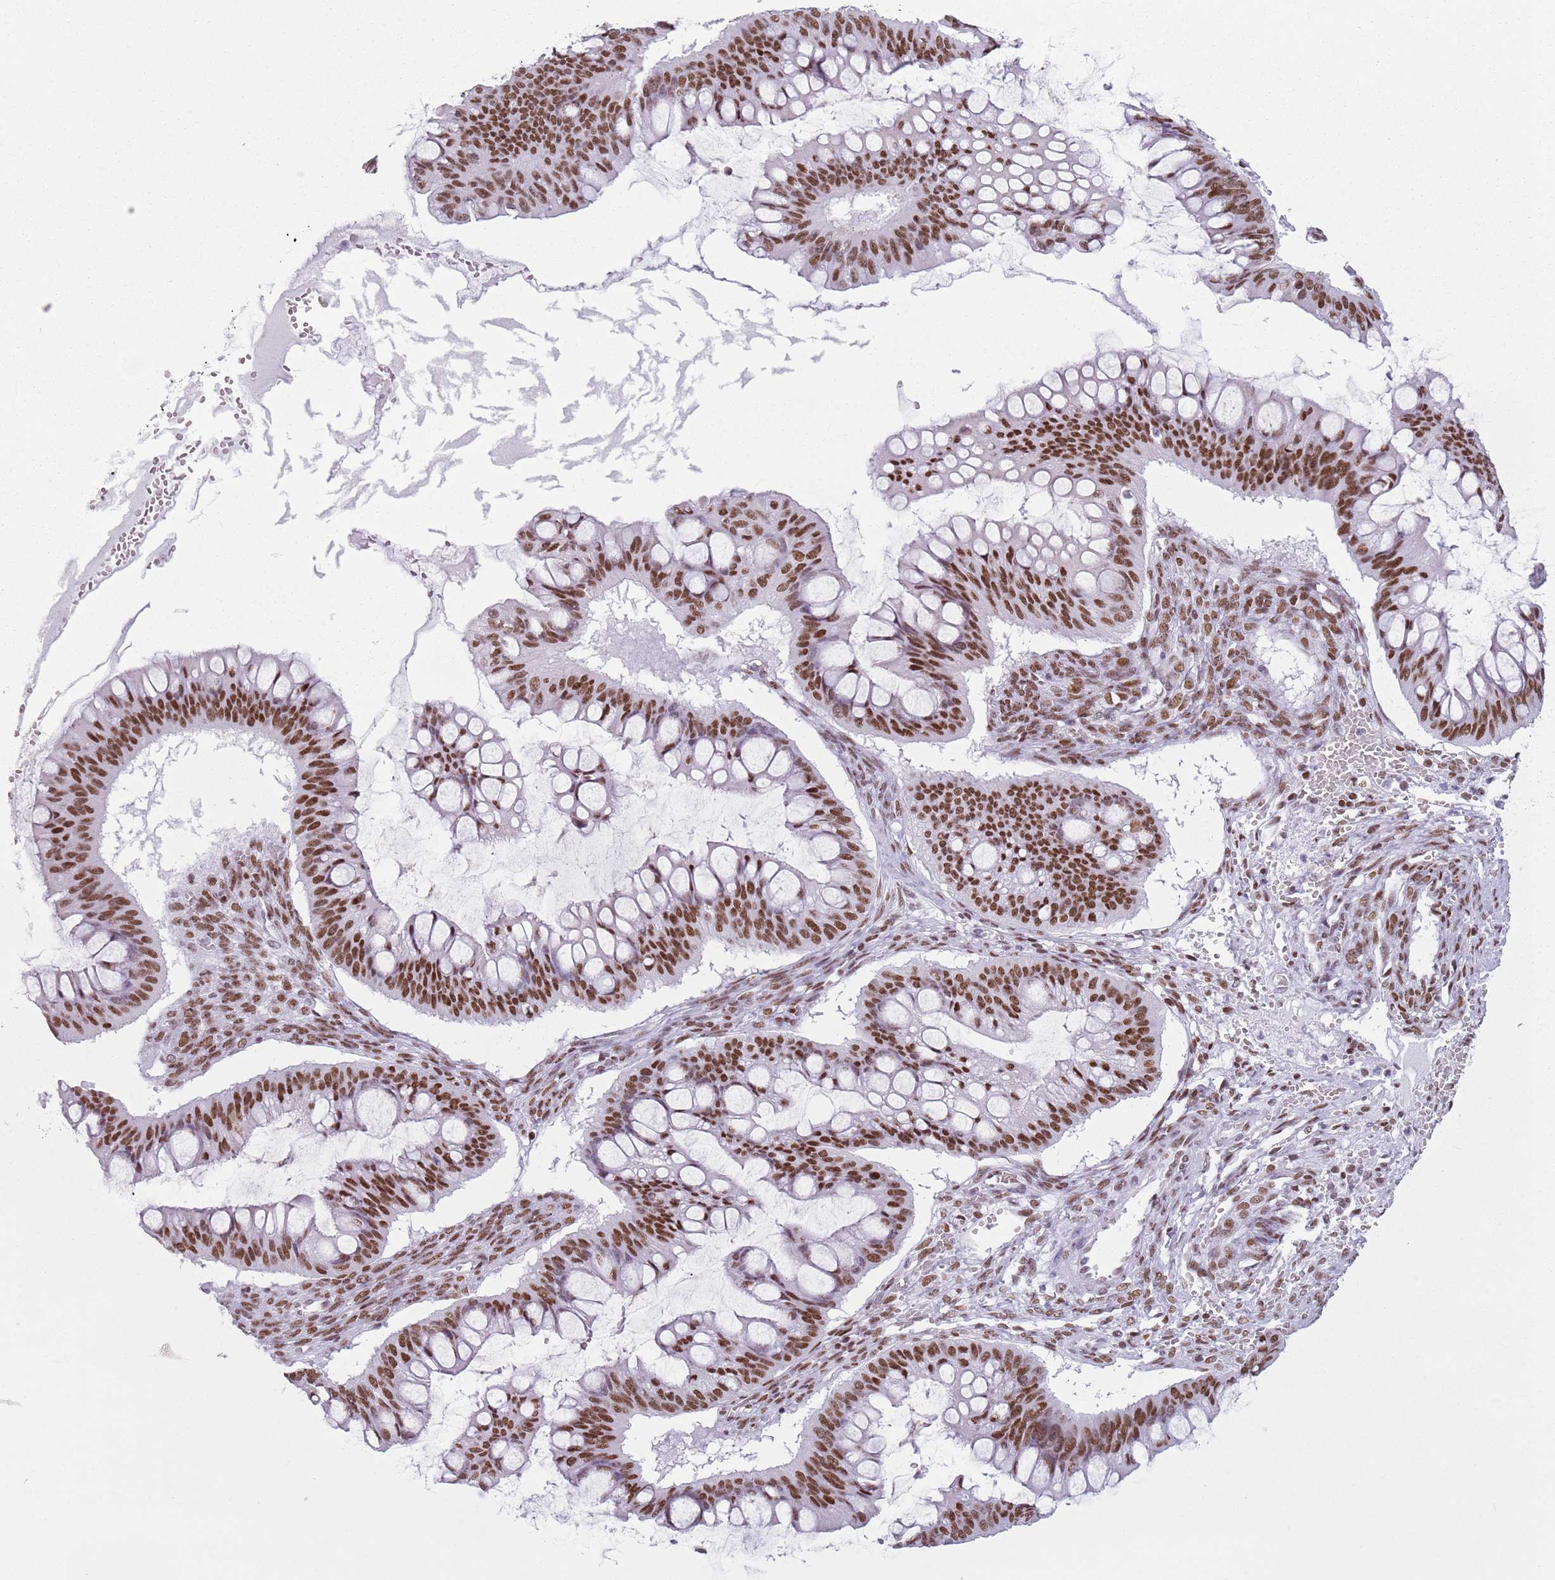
{"staining": {"intensity": "strong", "quantity": ">75%", "location": "nuclear"}, "tissue": "ovarian cancer", "cell_type": "Tumor cells", "image_type": "cancer", "snomed": [{"axis": "morphology", "description": "Cystadenocarcinoma, mucinous, NOS"}, {"axis": "topography", "description": "Ovary"}], "caption": "Tumor cells reveal high levels of strong nuclear staining in about >75% of cells in mucinous cystadenocarcinoma (ovarian).", "gene": "FAM104B", "patient": {"sex": "female", "age": 73}}